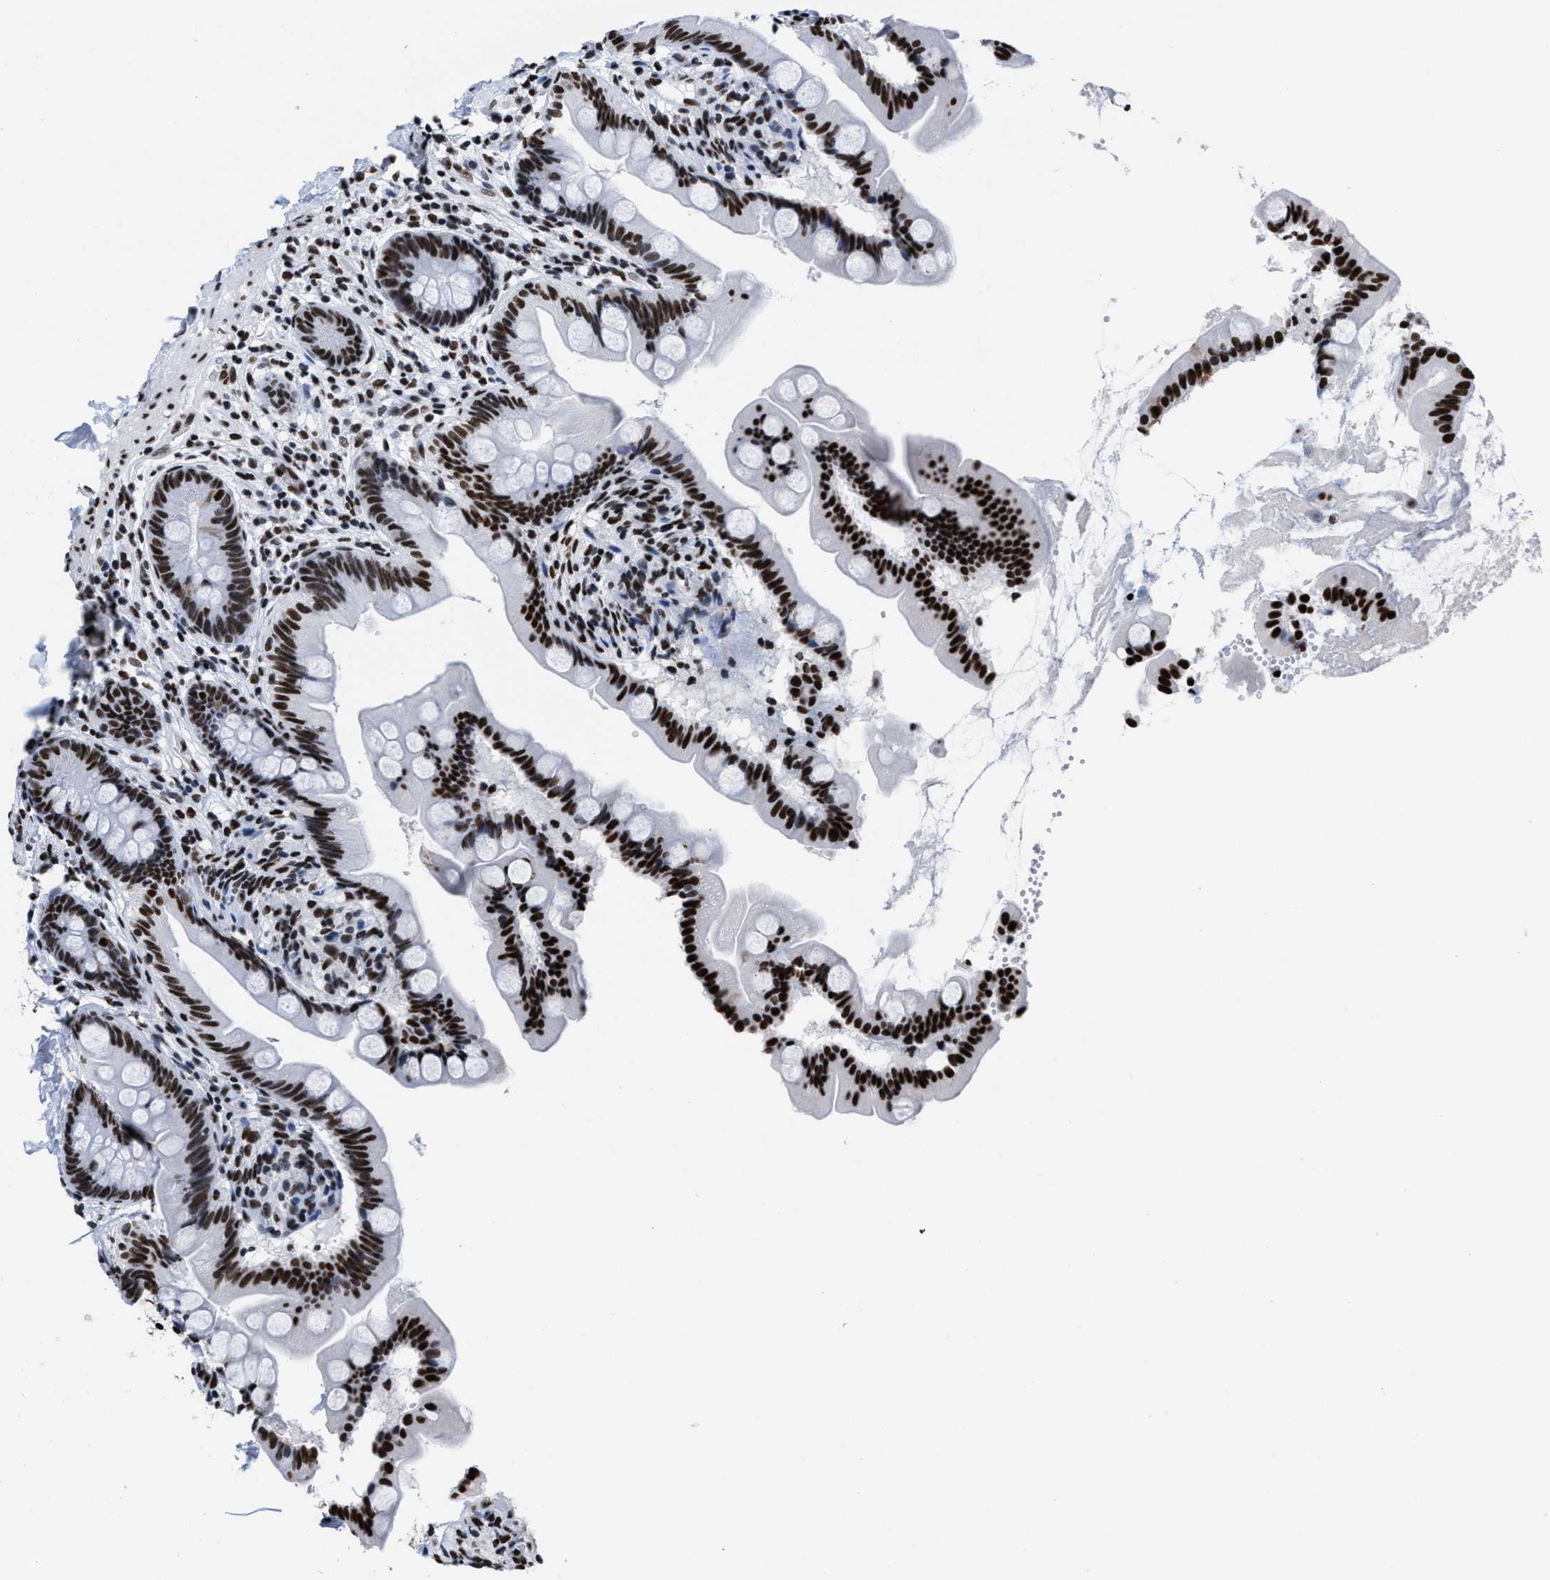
{"staining": {"intensity": "strong", "quantity": ">75%", "location": "nuclear"}, "tissue": "small intestine", "cell_type": "Glandular cells", "image_type": "normal", "snomed": [{"axis": "morphology", "description": "Normal tissue, NOS"}, {"axis": "topography", "description": "Small intestine"}], "caption": "Brown immunohistochemical staining in unremarkable human small intestine reveals strong nuclear expression in approximately >75% of glandular cells.", "gene": "SMARCC2", "patient": {"sex": "female", "age": 56}}